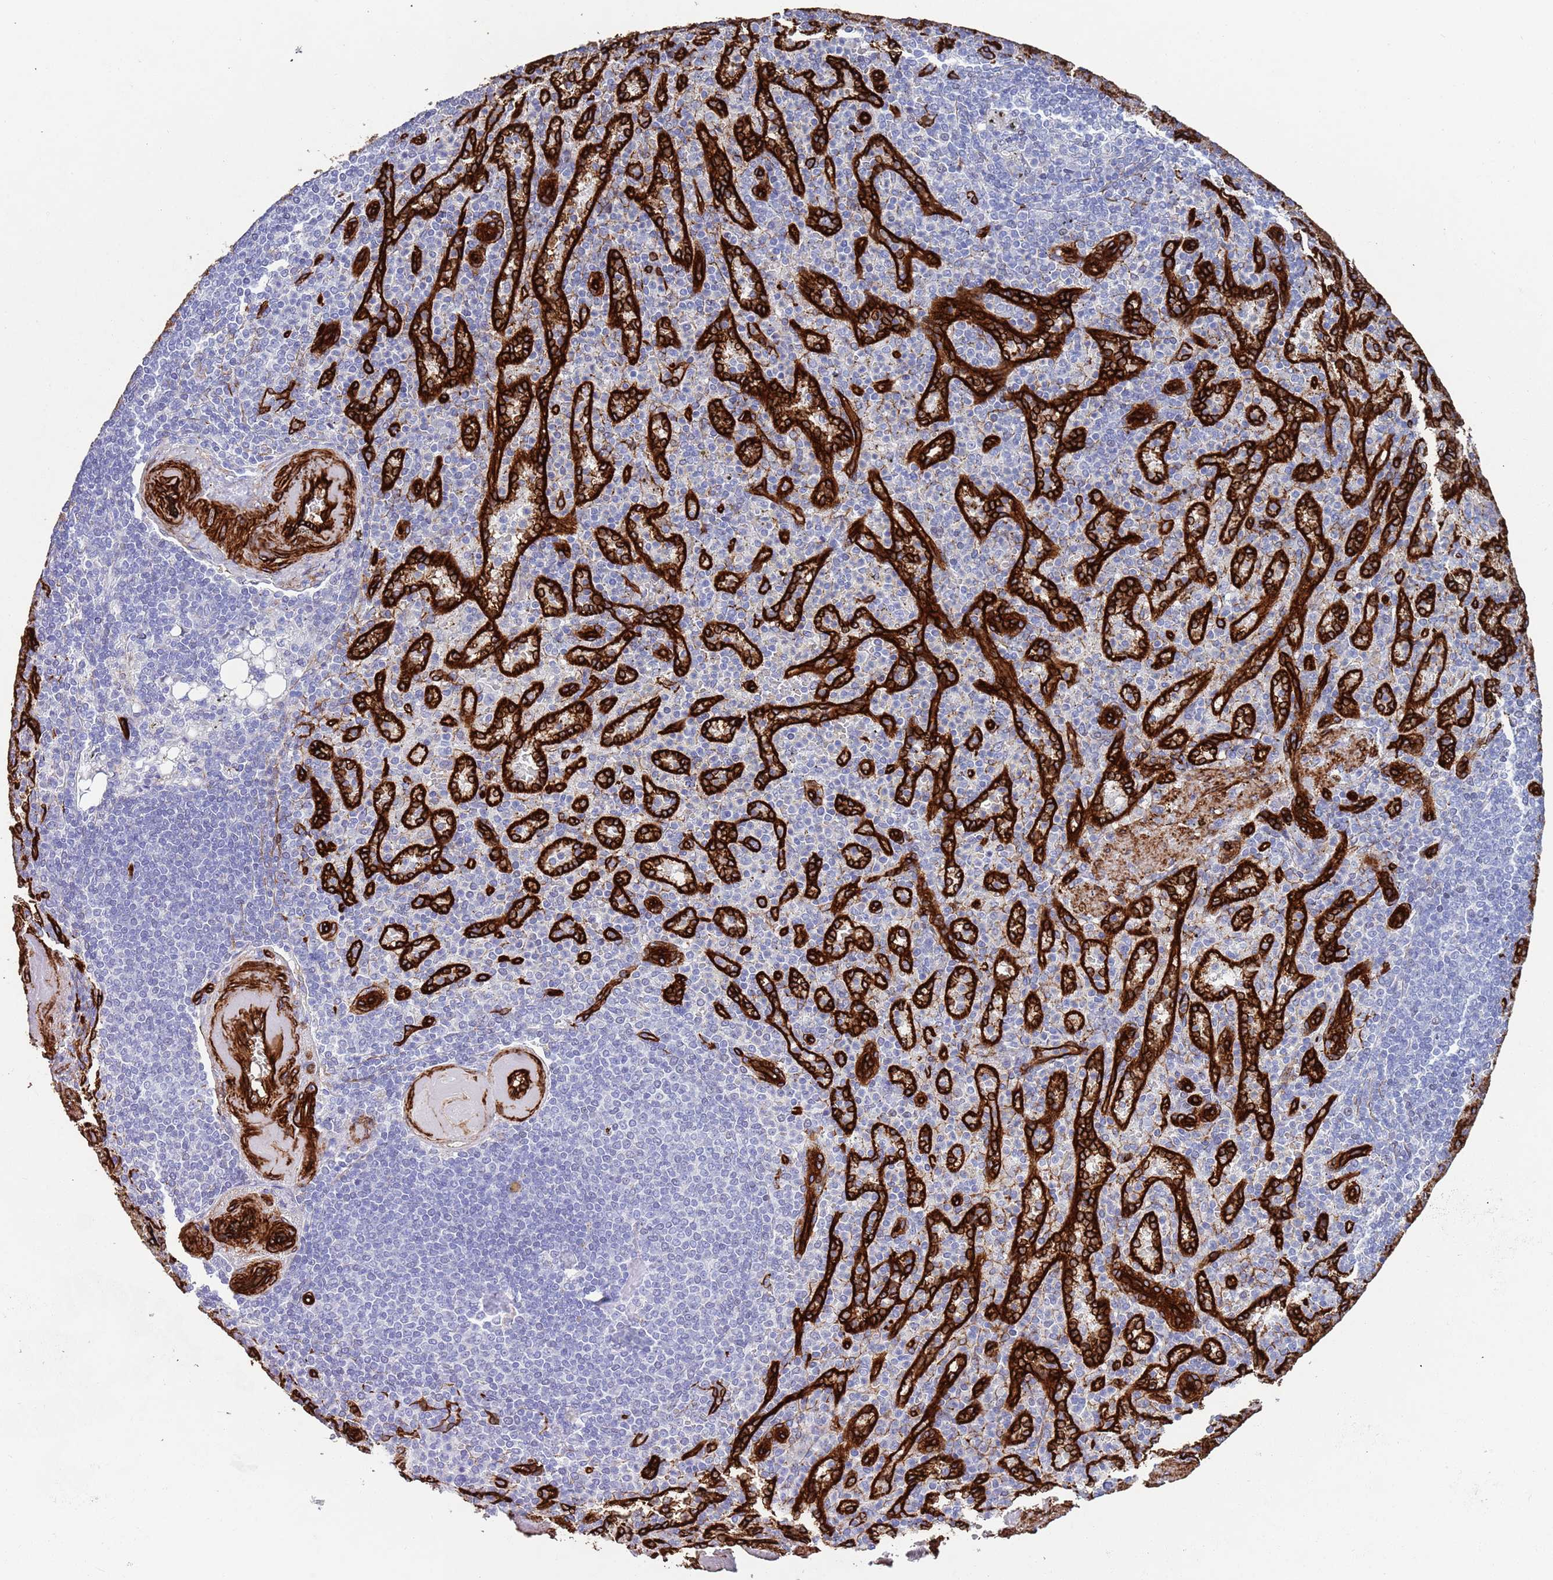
{"staining": {"intensity": "negative", "quantity": "none", "location": "none"}, "tissue": "spleen", "cell_type": "Cells in red pulp", "image_type": "normal", "snomed": [{"axis": "morphology", "description": "Normal tissue, NOS"}, {"axis": "topography", "description": "Spleen"}], "caption": "Cells in red pulp show no significant staining in unremarkable spleen. (Stains: DAB (3,3'-diaminobenzidine) IHC with hematoxylin counter stain, Microscopy: brightfield microscopy at high magnification).", "gene": "CAV2", "patient": {"sex": "female", "age": 74}}